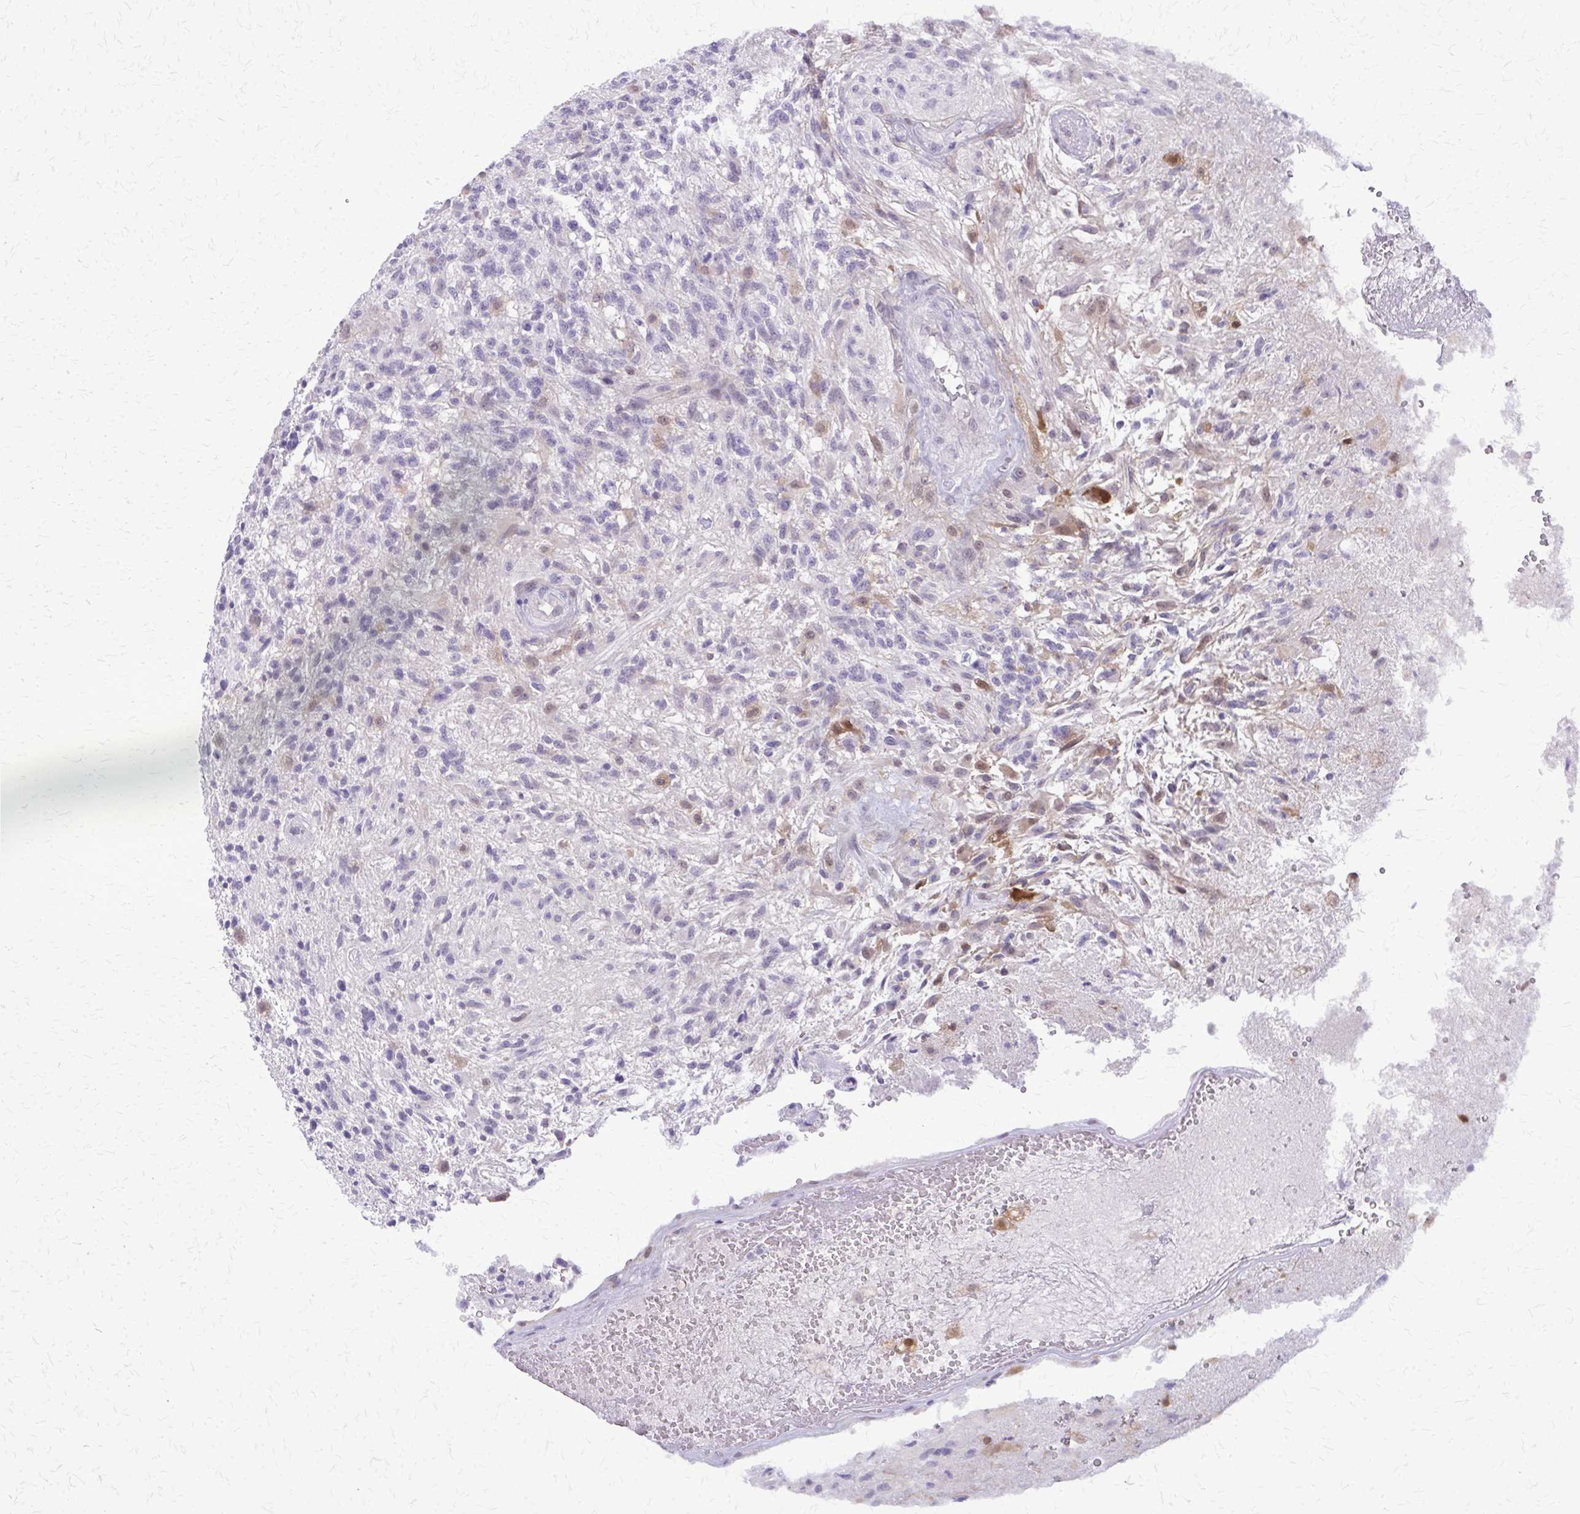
{"staining": {"intensity": "negative", "quantity": "none", "location": "none"}, "tissue": "glioma", "cell_type": "Tumor cells", "image_type": "cancer", "snomed": [{"axis": "morphology", "description": "Glioma, malignant, High grade"}, {"axis": "topography", "description": "Brain"}], "caption": "High power microscopy photomicrograph of an immunohistochemistry micrograph of malignant high-grade glioma, revealing no significant expression in tumor cells.", "gene": "GLRX", "patient": {"sex": "male", "age": 56}}